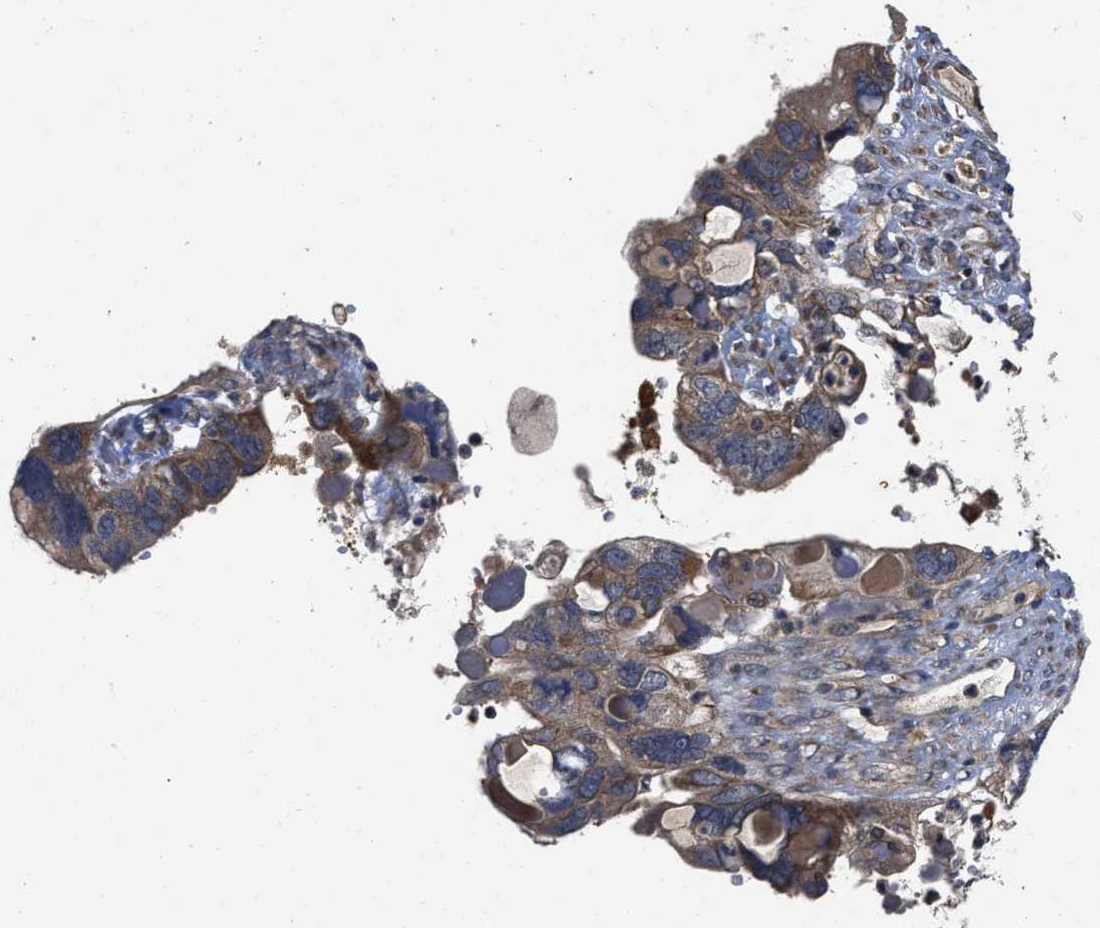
{"staining": {"intensity": "moderate", "quantity": ">75%", "location": "cytoplasmic/membranous"}, "tissue": "ovarian cancer", "cell_type": "Tumor cells", "image_type": "cancer", "snomed": [{"axis": "morphology", "description": "Cystadenocarcinoma, serous, NOS"}, {"axis": "topography", "description": "Ovary"}], "caption": "There is medium levels of moderate cytoplasmic/membranous staining in tumor cells of serous cystadenocarcinoma (ovarian), as demonstrated by immunohistochemical staining (brown color).", "gene": "EFNA4", "patient": {"sex": "female", "age": 79}}